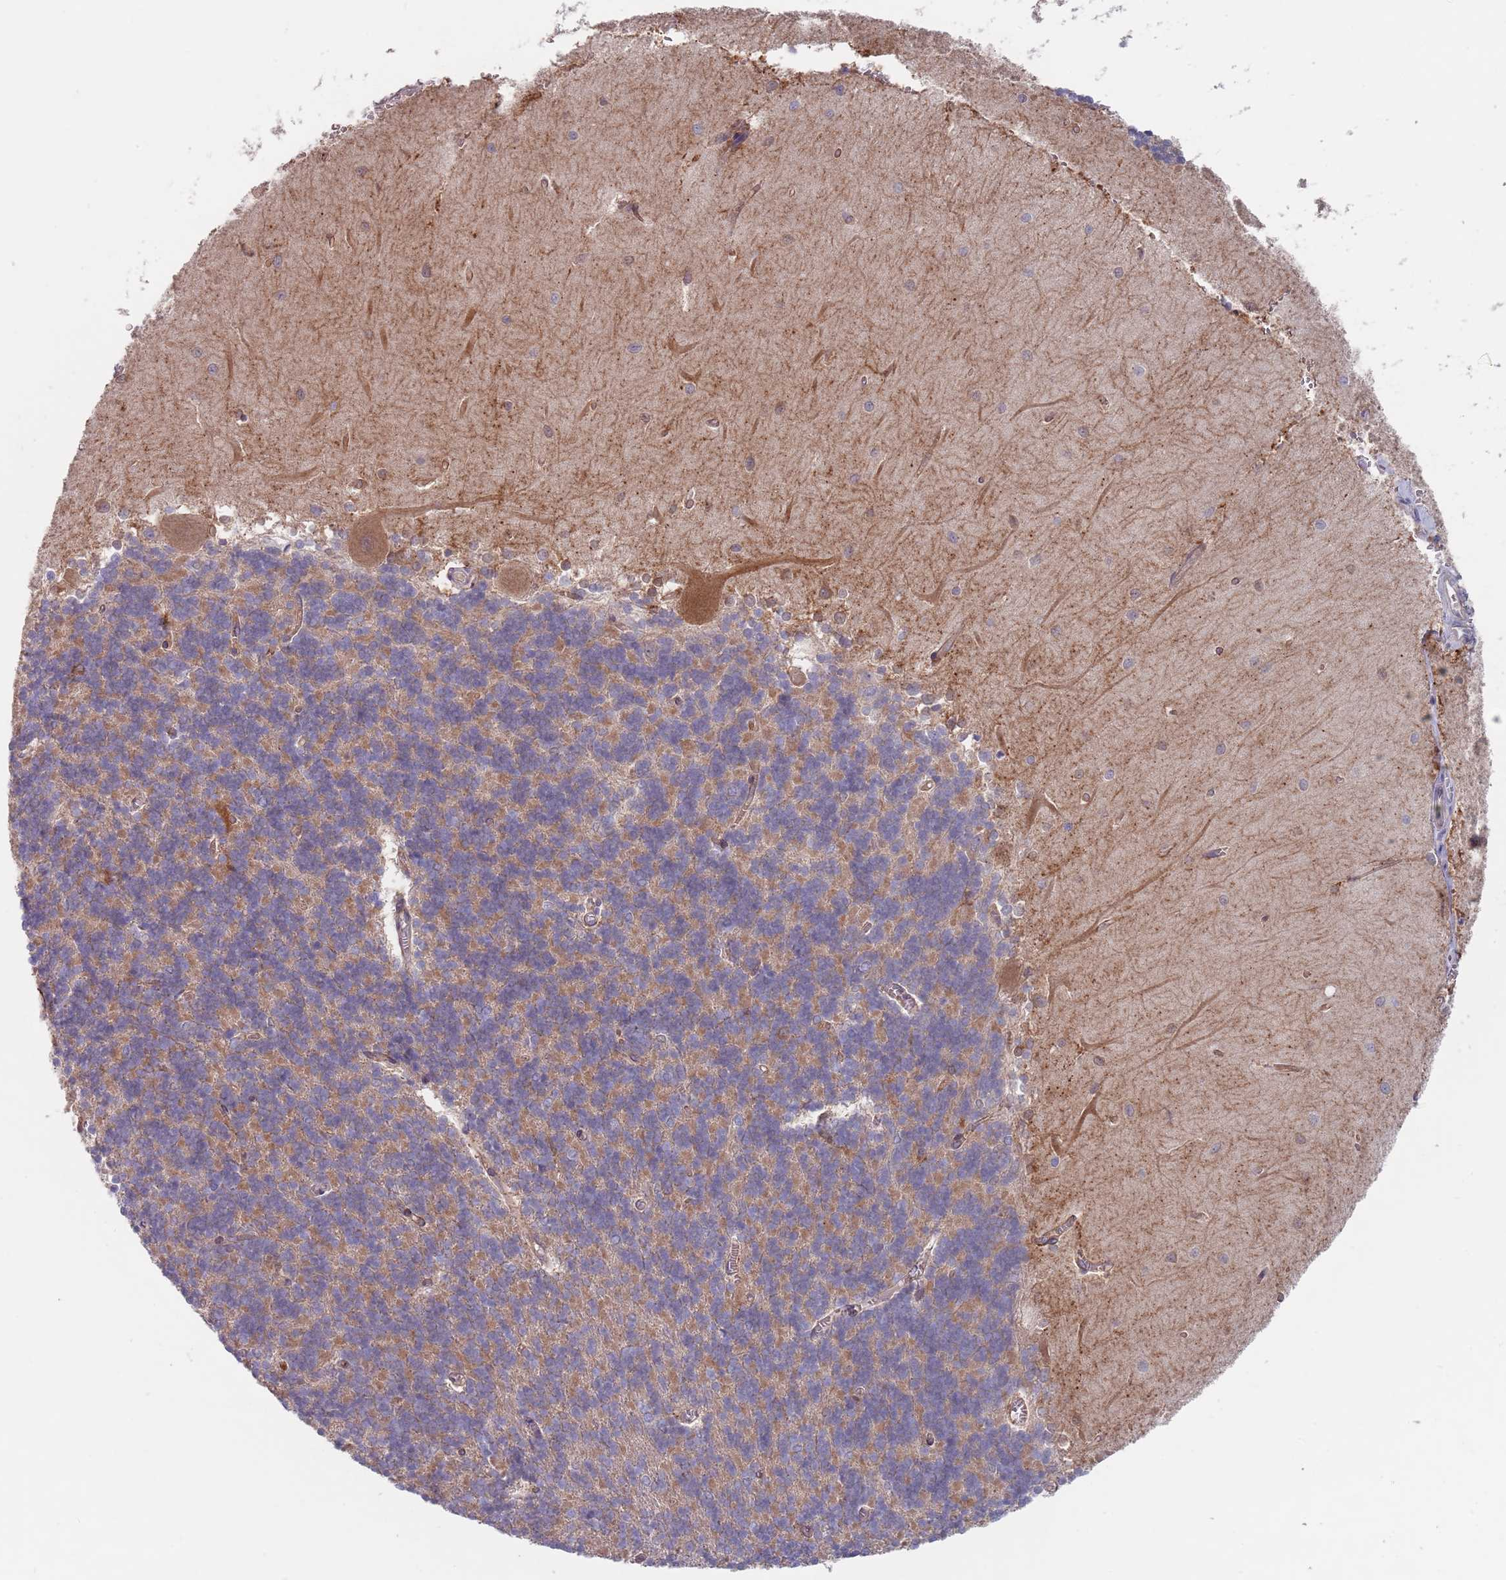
{"staining": {"intensity": "weak", "quantity": "25%-75%", "location": "cytoplasmic/membranous"}, "tissue": "cerebellum", "cell_type": "Cells in granular layer", "image_type": "normal", "snomed": [{"axis": "morphology", "description": "Normal tissue, NOS"}, {"axis": "topography", "description": "Cerebellum"}], "caption": "DAB (3,3'-diaminobenzidine) immunohistochemical staining of benign cerebellum demonstrates weak cytoplasmic/membranous protein staining in approximately 25%-75% of cells in granular layer.", "gene": "APPL2", "patient": {"sex": "male", "age": 37}}